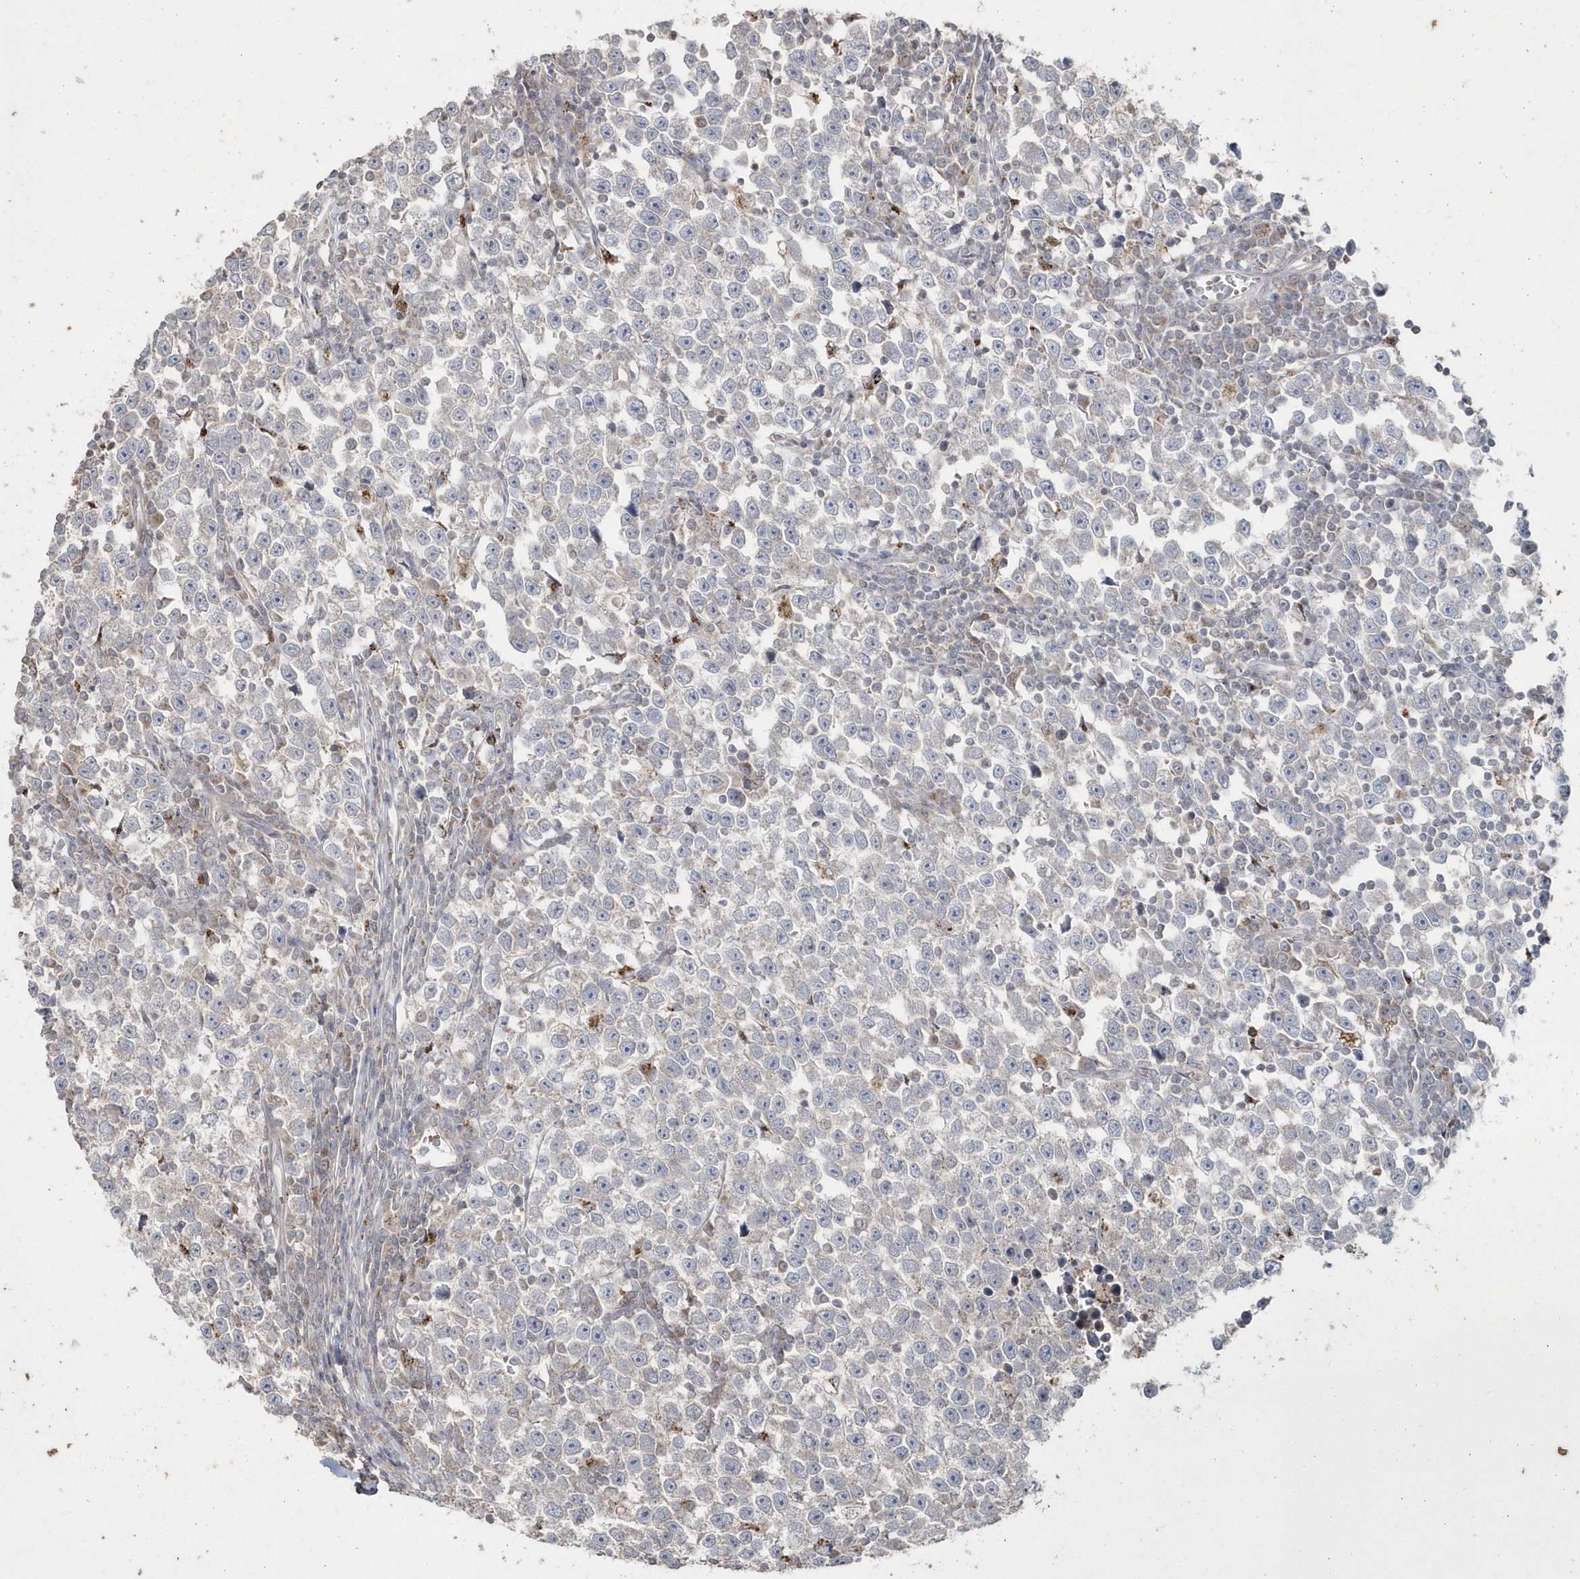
{"staining": {"intensity": "moderate", "quantity": "<25%", "location": "cytoplasmic/membranous"}, "tissue": "testis cancer", "cell_type": "Tumor cells", "image_type": "cancer", "snomed": [{"axis": "morphology", "description": "Normal tissue, NOS"}, {"axis": "morphology", "description": "Seminoma, NOS"}, {"axis": "topography", "description": "Testis"}], "caption": "Testis seminoma stained with DAB (3,3'-diaminobenzidine) immunohistochemistry shows low levels of moderate cytoplasmic/membranous staining in about <25% of tumor cells. (DAB (3,3'-diaminobenzidine) IHC with brightfield microscopy, high magnification).", "gene": "GEMIN6", "patient": {"sex": "male", "age": 43}}